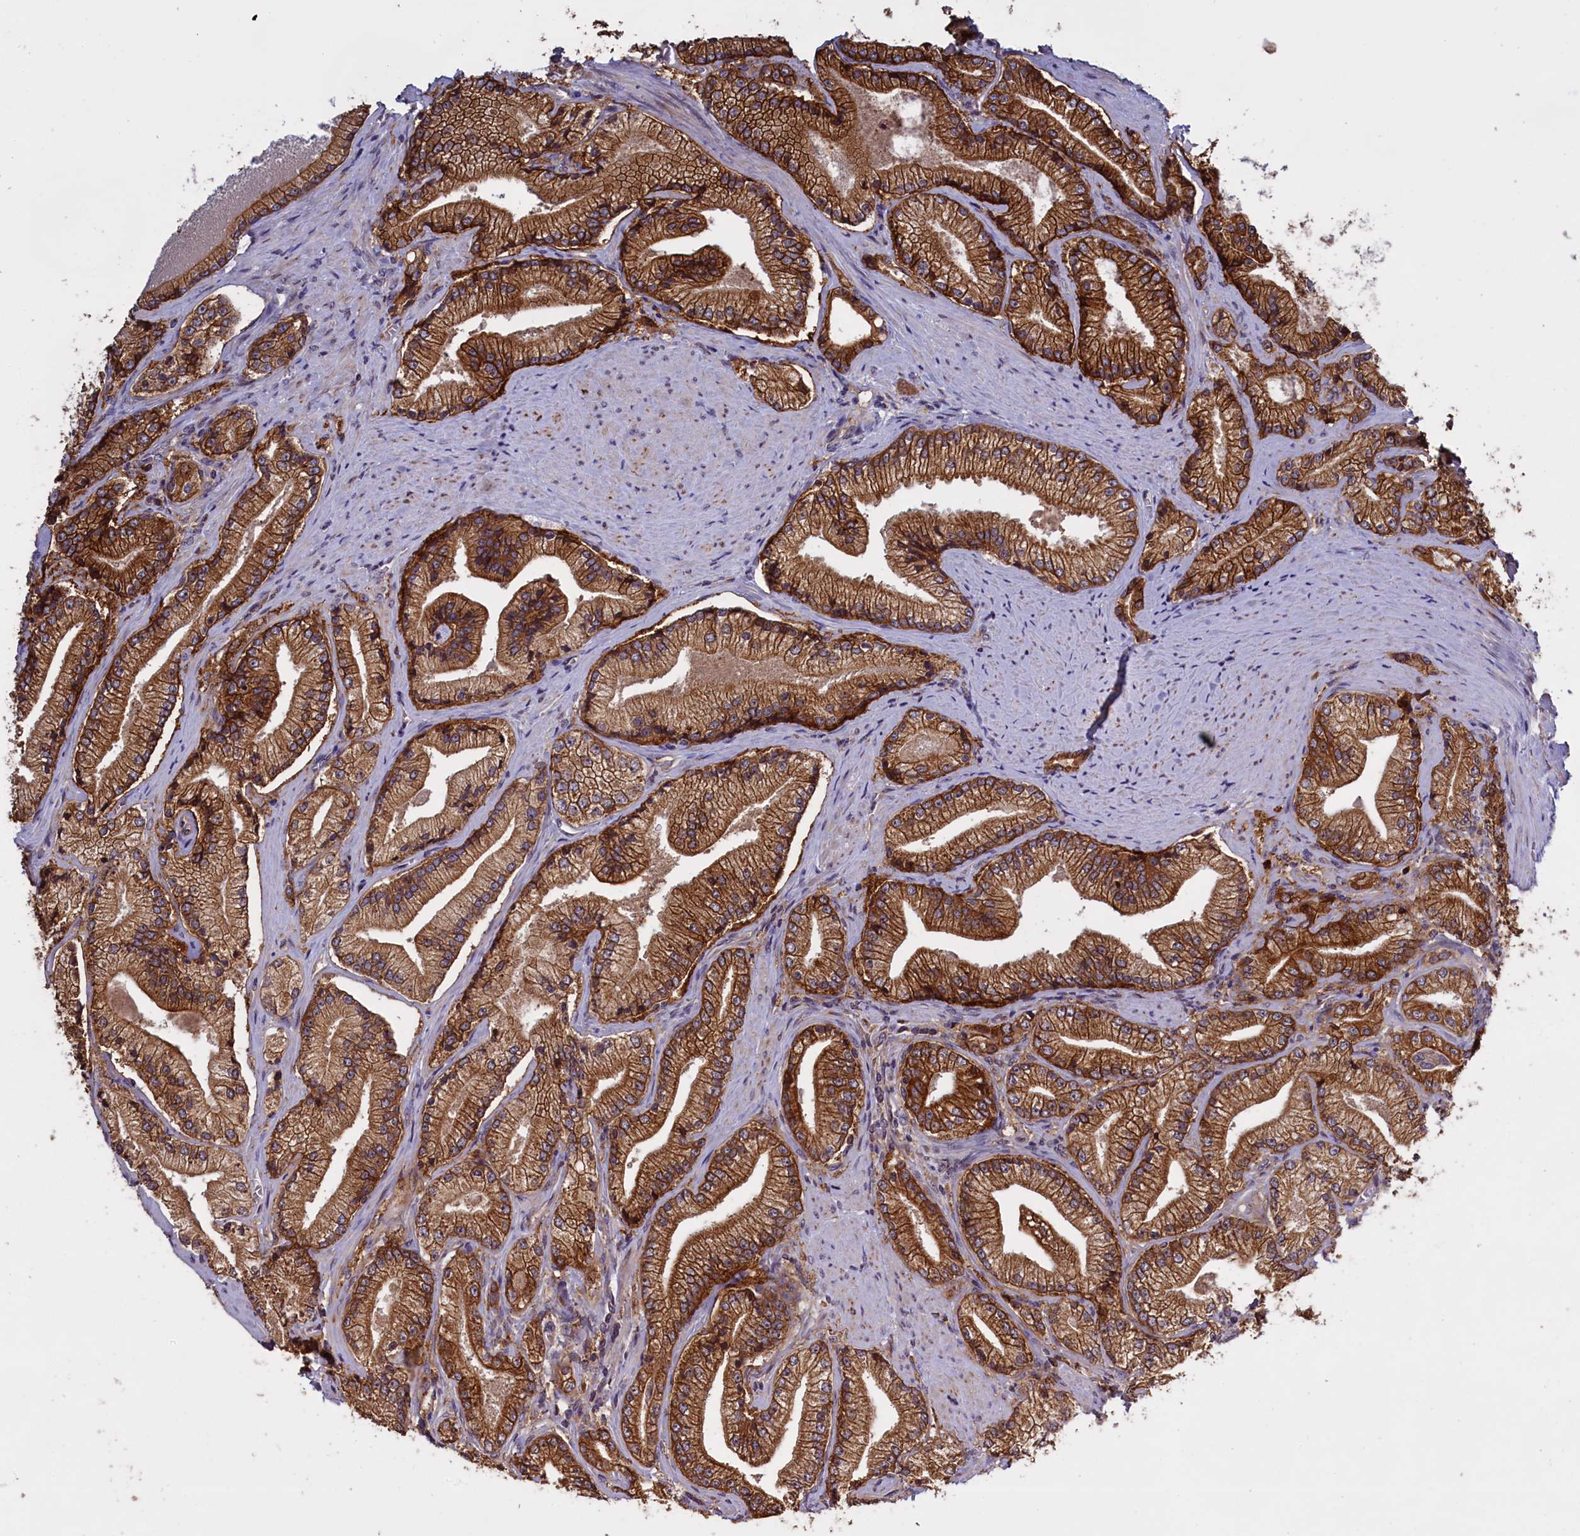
{"staining": {"intensity": "strong", "quantity": ">75%", "location": "cytoplasmic/membranous"}, "tissue": "prostate cancer", "cell_type": "Tumor cells", "image_type": "cancer", "snomed": [{"axis": "morphology", "description": "Adenocarcinoma, High grade"}, {"axis": "topography", "description": "Prostate"}], "caption": "This is an image of IHC staining of prostate cancer, which shows strong positivity in the cytoplasmic/membranous of tumor cells.", "gene": "DENND1B", "patient": {"sex": "male", "age": 67}}